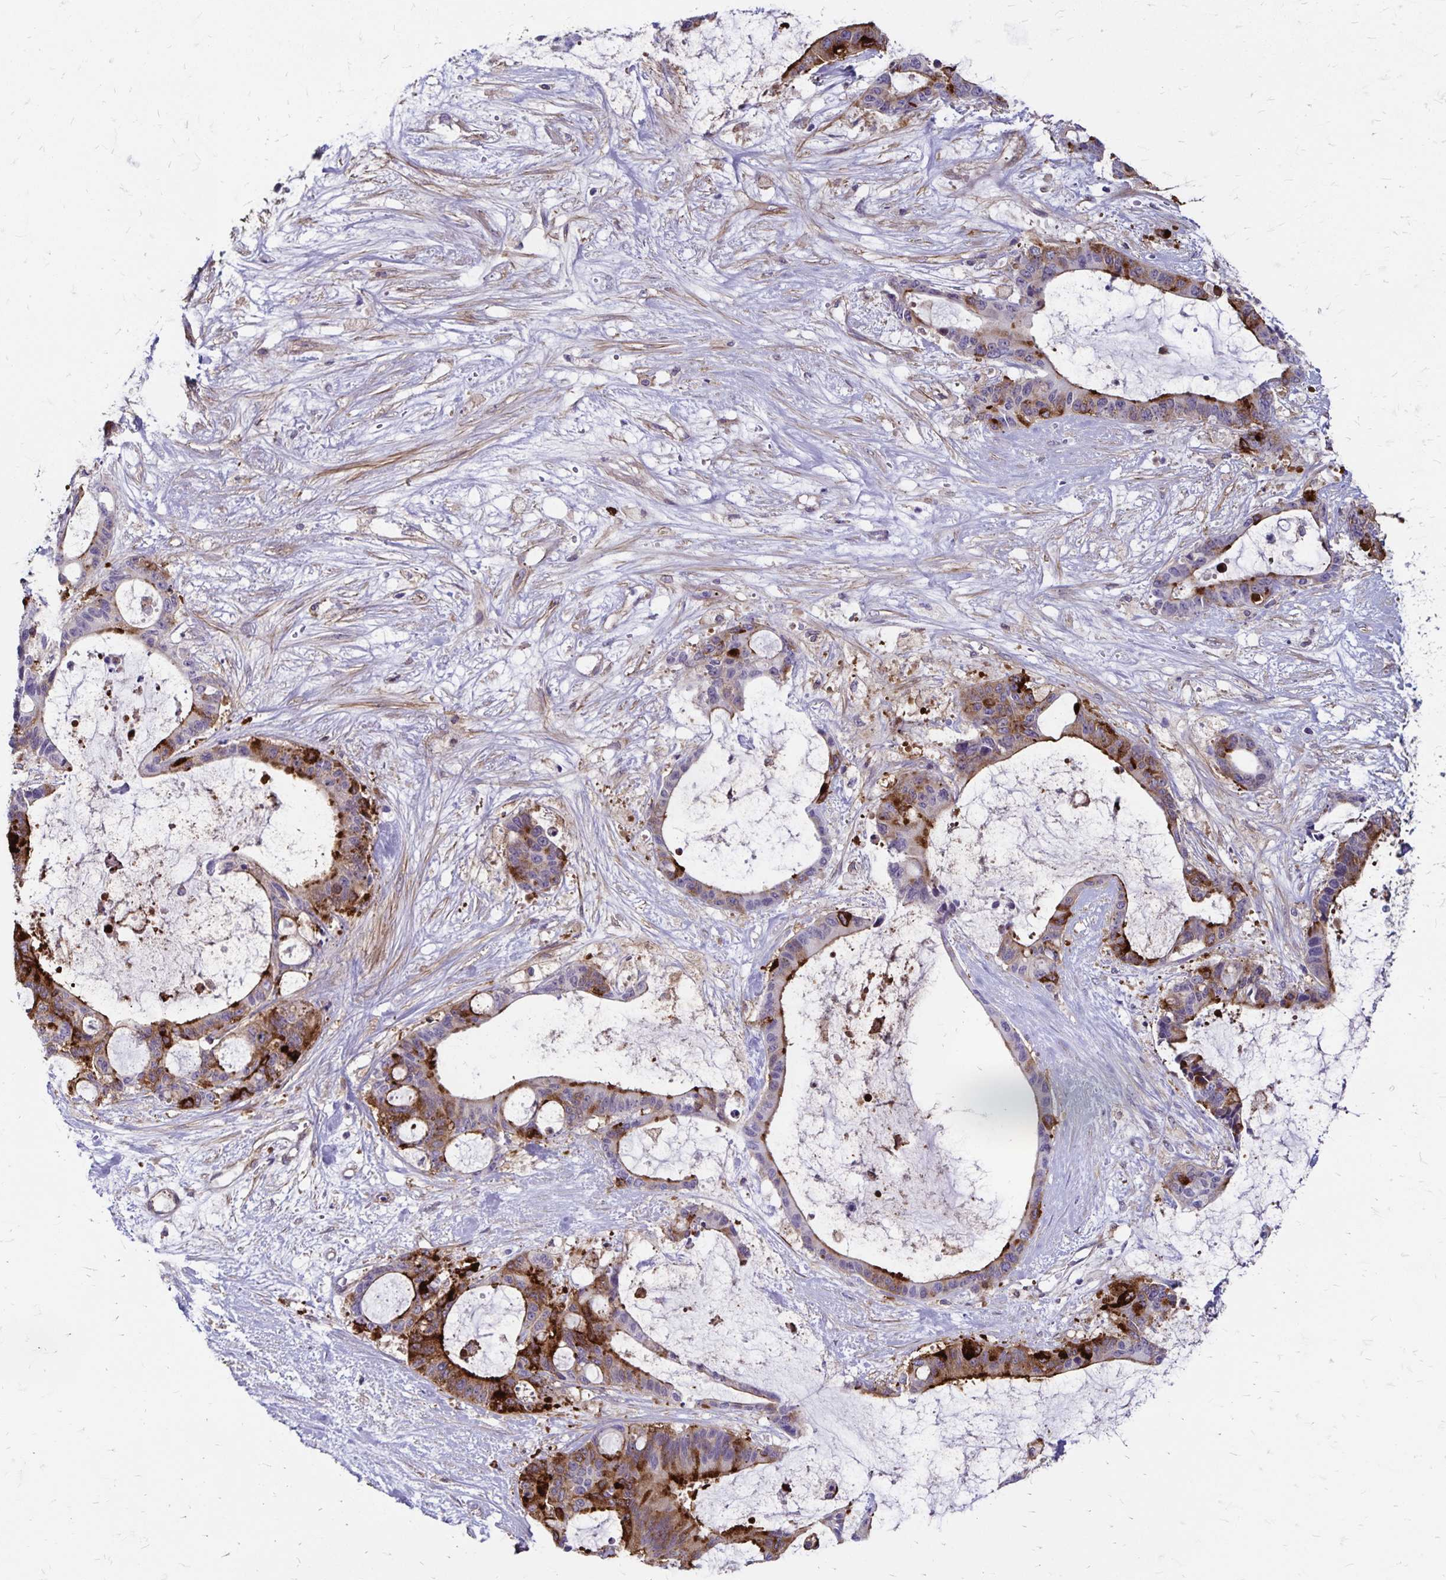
{"staining": {"intensity": "moderate", "quantity": "25%-75%", "location": "cytoplasmic/membranous"}, "tissue": "liver cancer", "cell_type": "Tumor cells", "image_type": "cancer", "snomed": [{"axis": "morphology", "description": "Normal tissue, NOS"}, {"axis": "morphology", "description": "Cholangiocarcinoma"}, {"axis": "topography", "description": "Liver"}, {"axis": "topography", "description": "Peripheral nerve tissue"}], "caption": "Protein positivity by immunohistochemistry (IHC) demonstrates moderate cytoplasmic/membranous positivity in about 25%-75% of tumor cells in liver cancer (cholangiocarcinoma).", "gene": "TNS3", "patient": {"sex": "female", "age": 73}}